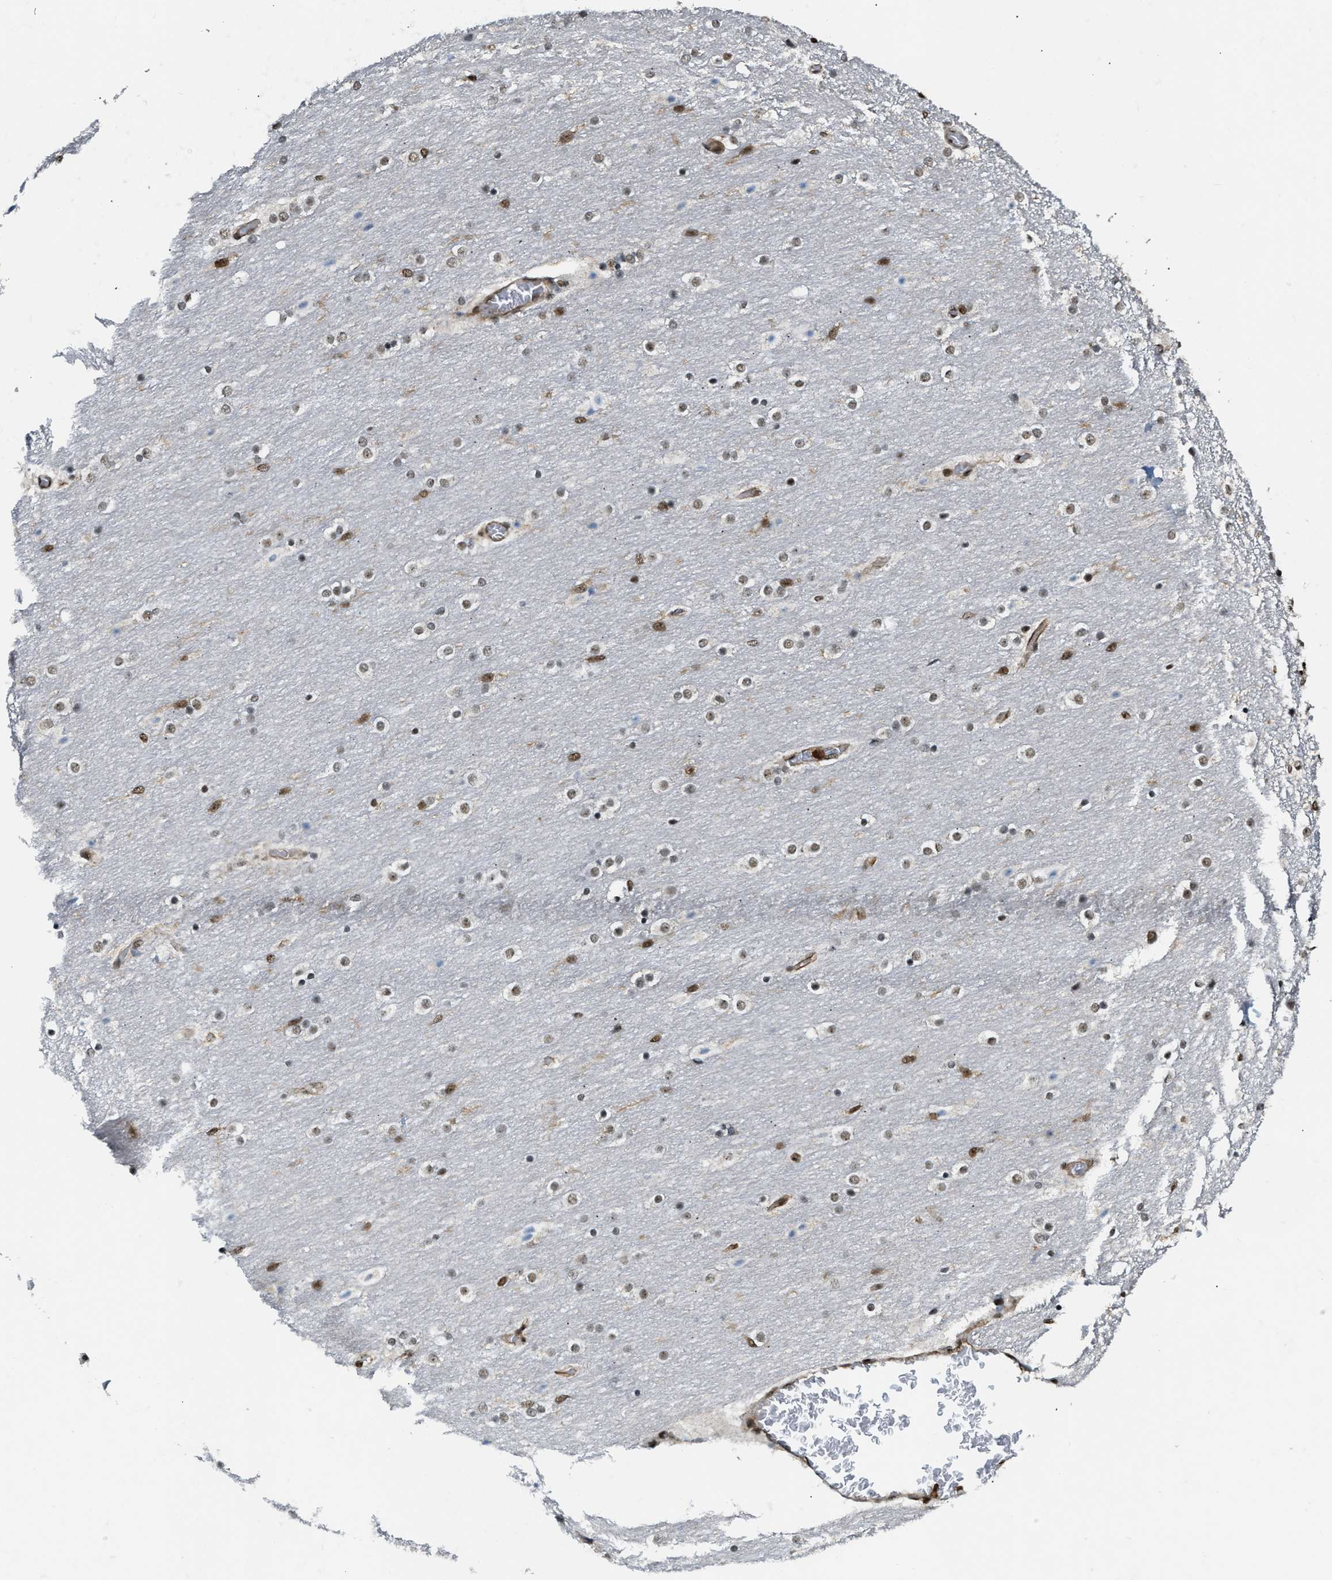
{"staining": {"intensity": "moderate", "quantity": "<25%", "location": "nuclear"}, "tissue": "cerebellum", "cell_type": "Cells in granular layer", "image_type": "normal", "snomed": [{"axis": "morphology", "description": "Normal tissue, NOS"}, {"axis": "topography", "description": "Cerebellum"}], "caption": "Immunohistochemistry (IHC) (DAB (3,3'-diaminobenzidine)) staining of benign human cerebellum displays moderate nuclear protein staining in about <25% of cells in granular layer.", "gene": "E2F1", "patient": {"sex": "female", "age": 54}}